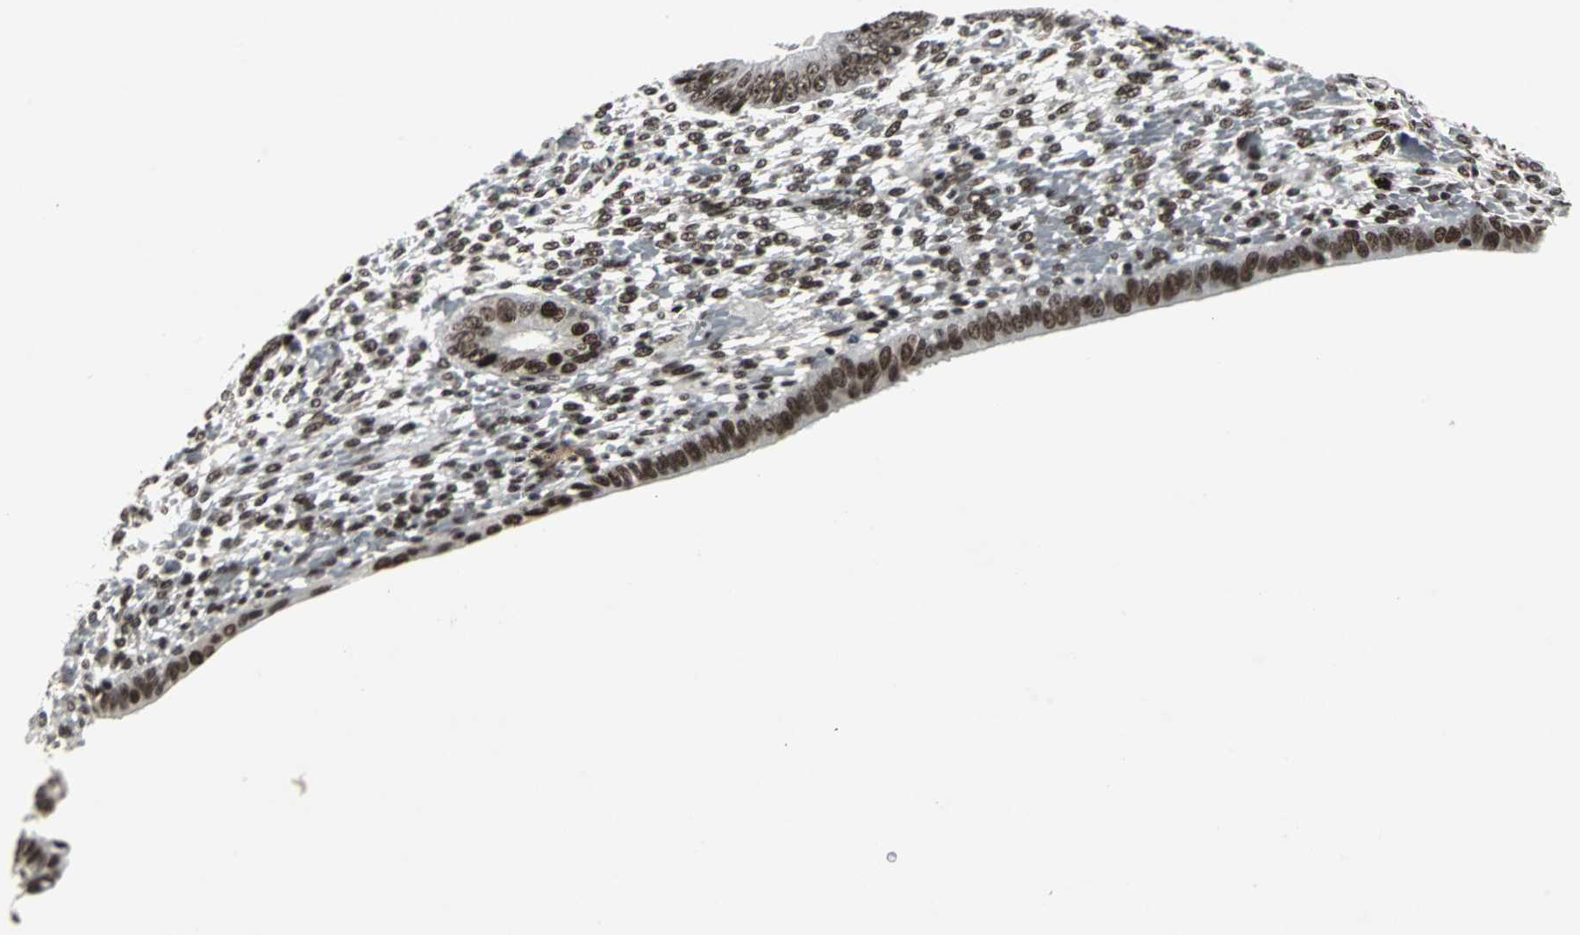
{"staining": {"intensity": "moderate", "quantity": "25%-75%", "location": "nuclear"}, "tissue": "endometrium", "cell_type": "Cells in endometrial stroma", "image_type": "normal", "snomed": [{"axis": "morphology", "description": "Normal tissue, NOS"}, {"axis": "topography", "description": "Endometrium"}], "caption": "Endometrium stained with DAB (3,3'-diaminobenzidine) immunohistochemistry (IHC) exhibits medium levels of moderate nuclear expression in about 25%-75% of cells in endometrial stroma.", "gene": "PNKP", "patient": {"sex": "female", "age": 42}}